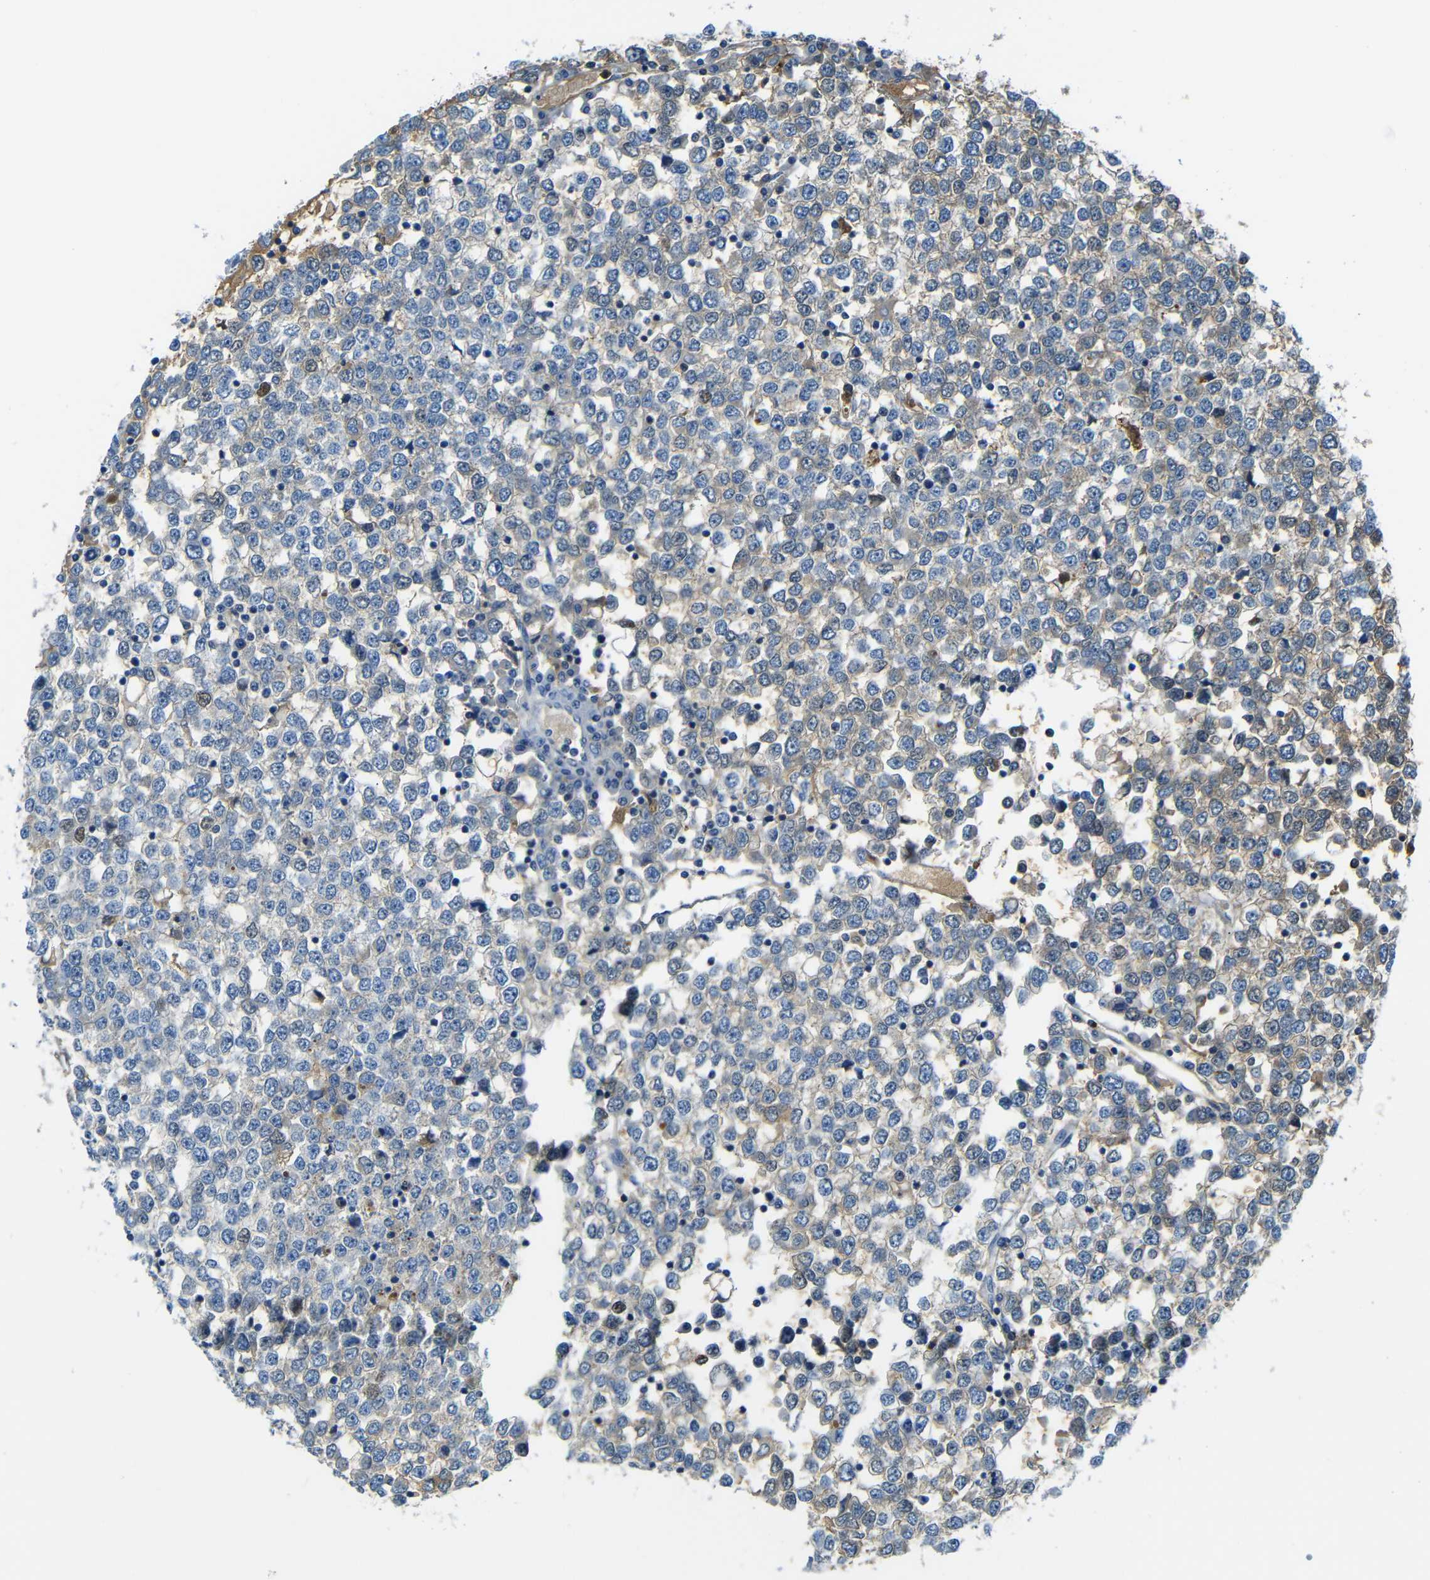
{"staining": {"intensity": "negative", "quantity": "none", "location": "none"}, "tissue": "testis cancer", "cell_type": "Tumor cells", "image_type": "cancer", "snomed": [{"axis": "morphology", "description": "Seminoma, NOS"}, {"axis": "topography", "description": "Testis"}], "caption": "This is an IHC image of testis cancer. There is no expression in tumor cells.", "gene": "SERPINA1", "patient": {"sex": "male", "age": 65}}